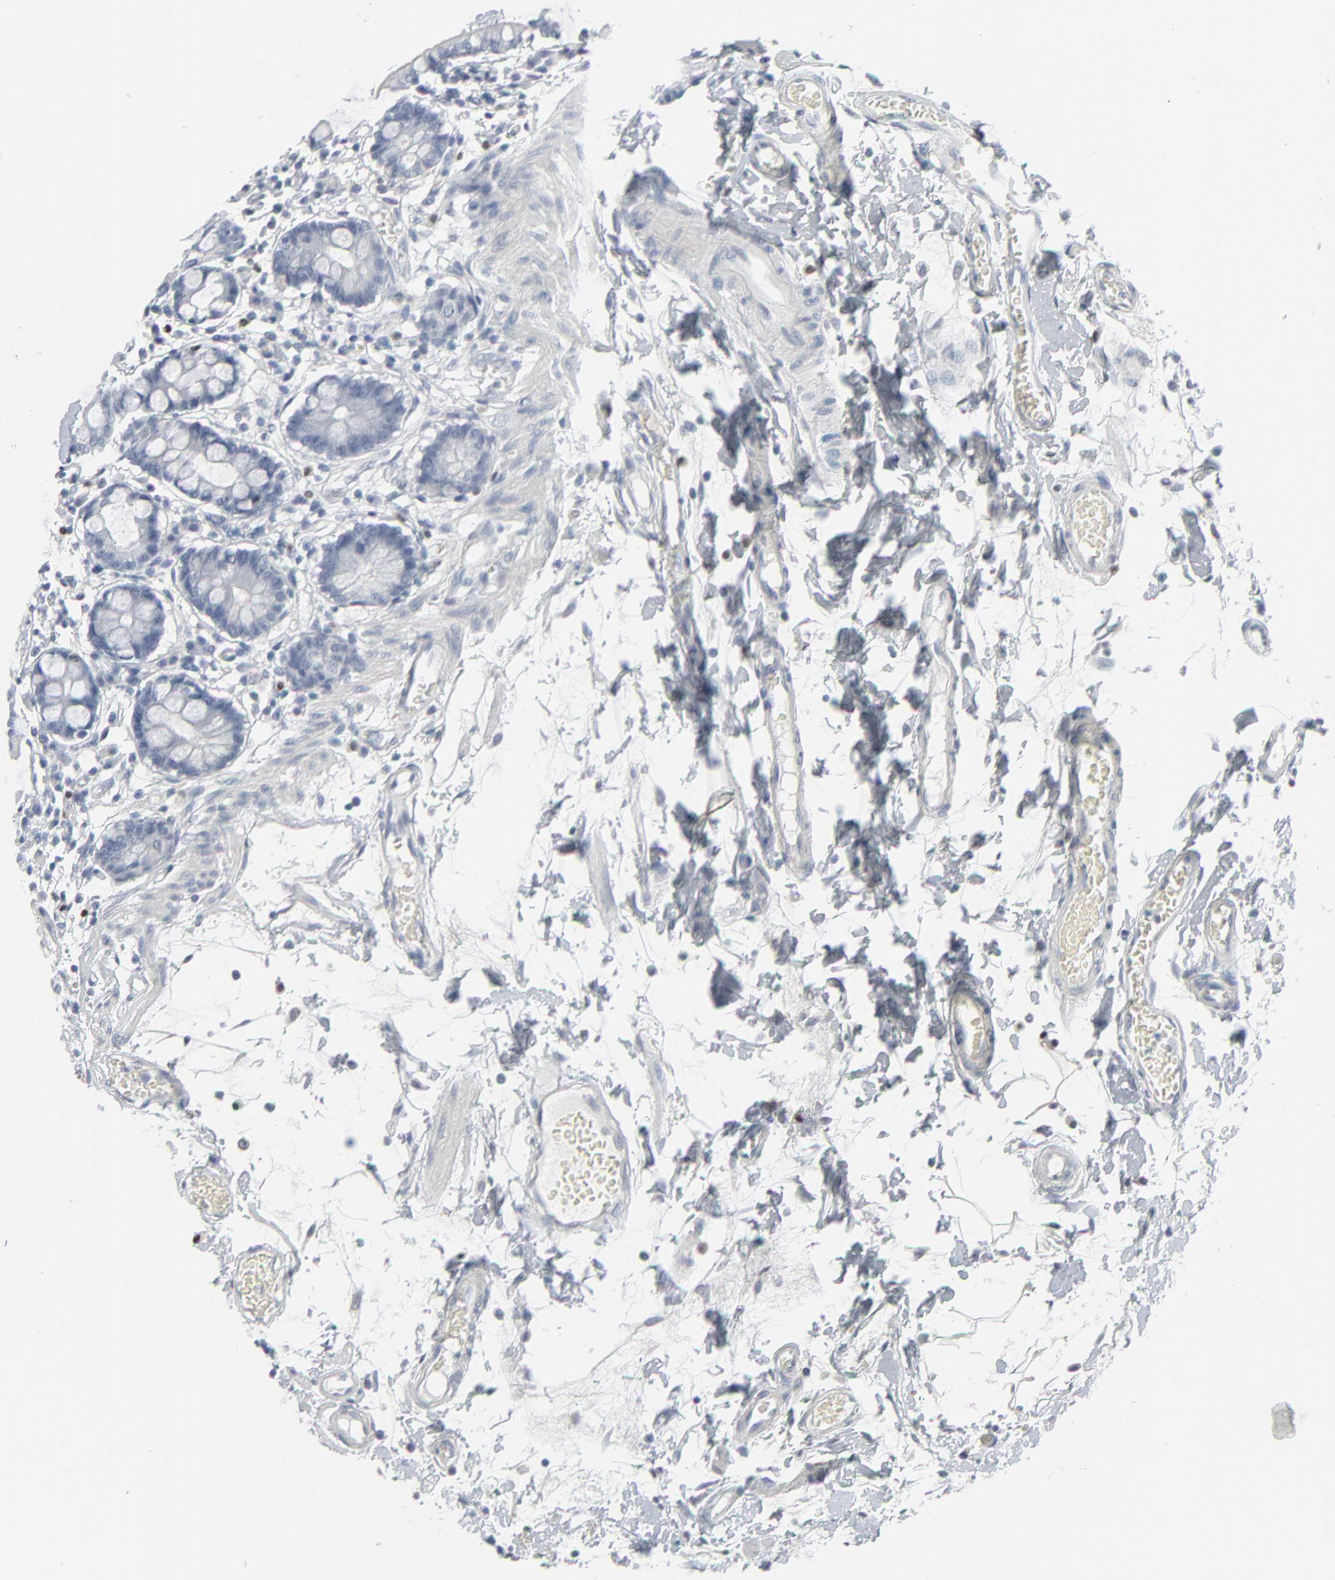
{"staining": {"intensity": "negative", "quantity": "none", "location": "none"}, "tissue": "small intestine", "cell_type": "Glandular cells", "image_type": "normal", "snomed": [{"axis": "morphology", "description": "Normal tissue, NOS"}, {"axis": "topography", "description": "Small intestine"}], "caption": "IHC histopathology image of benign small intestine stained for a protein (brown), which exhibits no positivity in glandular cells. The staining is performed using DAB brown chromogen with nuclei counter-stained in using hematoxylin.", "gene": "MITF", "patient": {"sex": "male", "age": 71}}